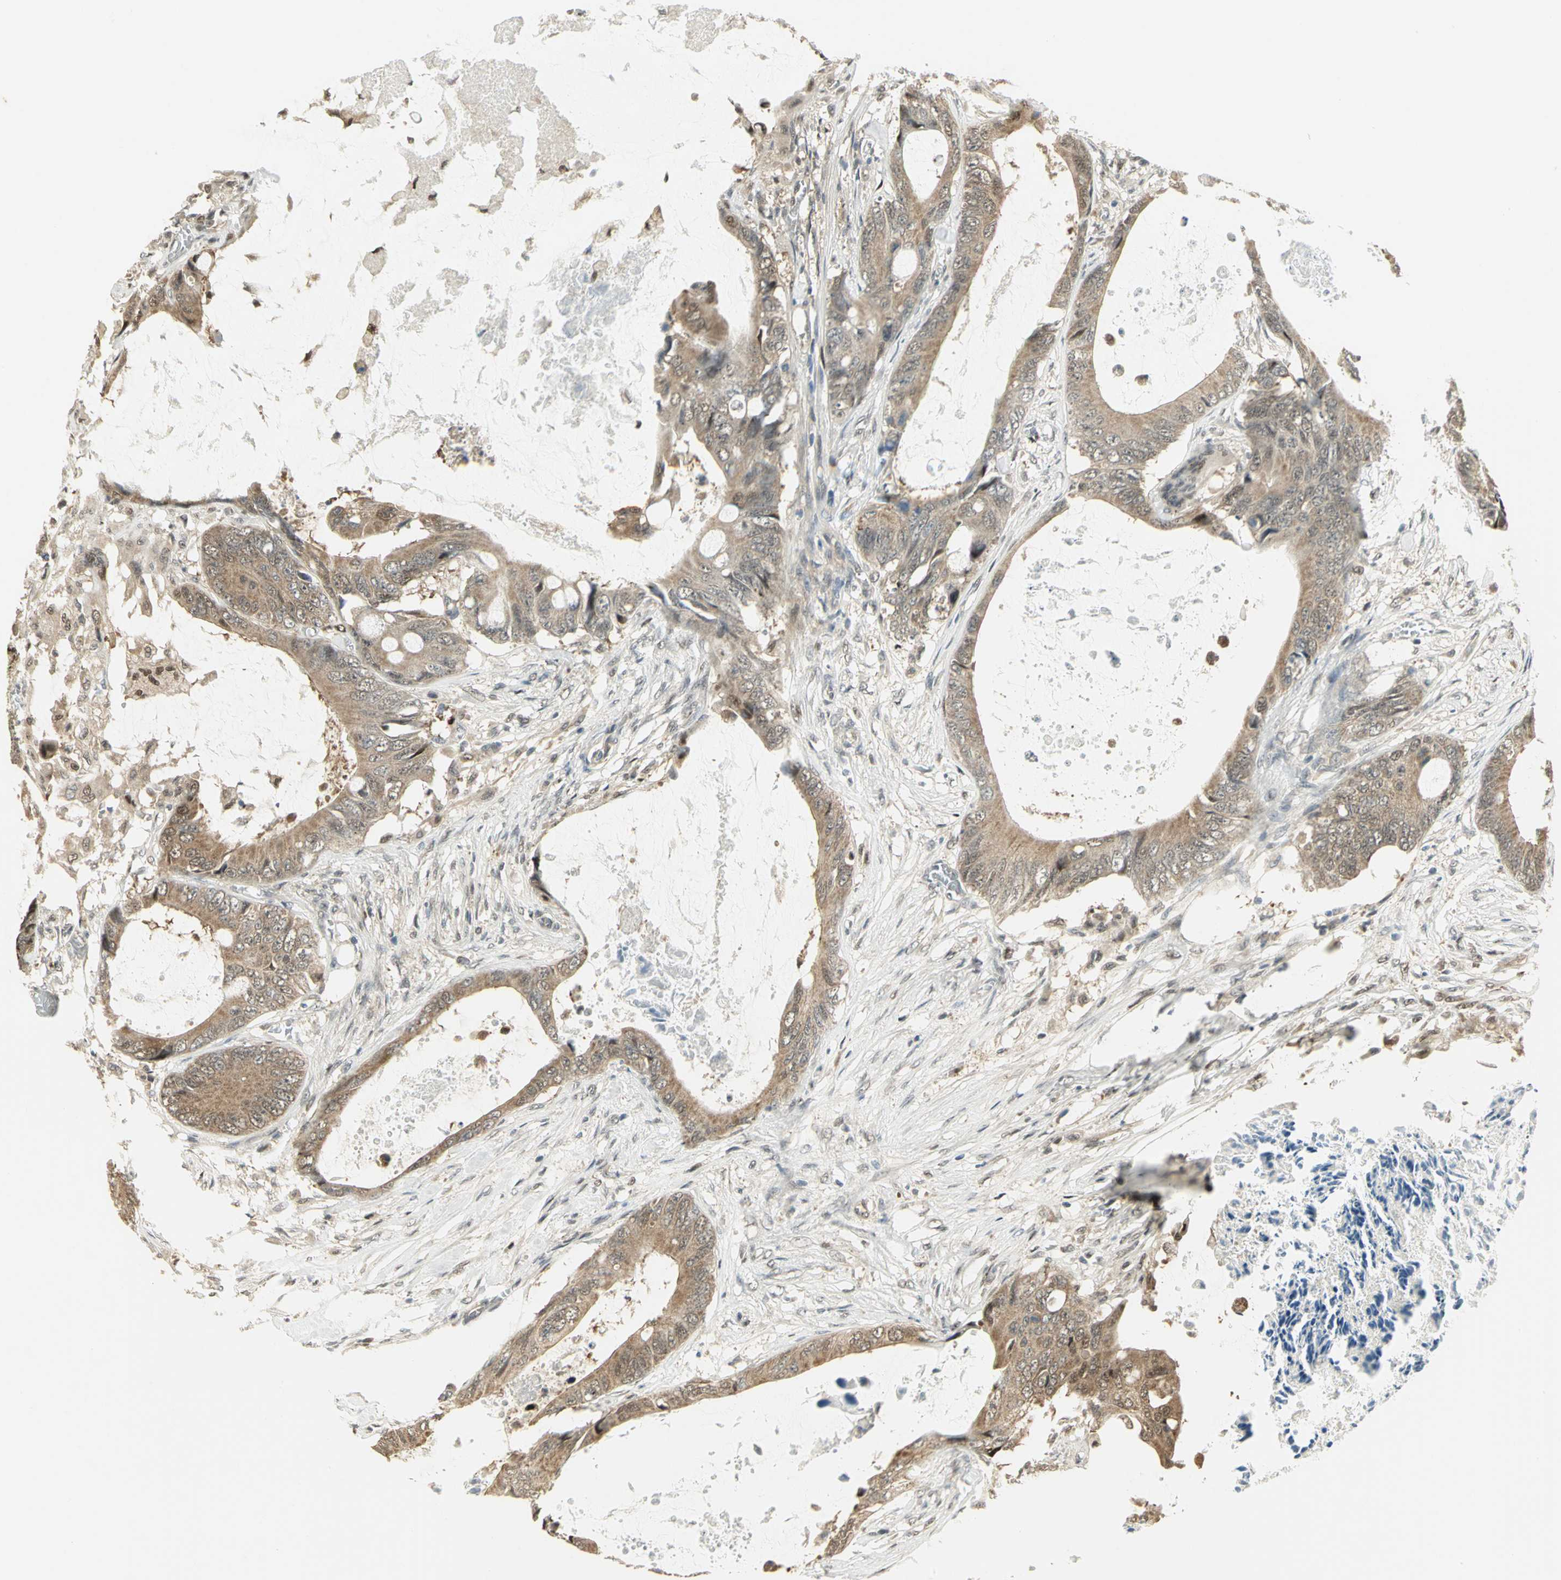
{"staining": {"intensity": "moderate", "quantity": ">75%", "location": "cytoplasmic/membranous"}, "tissue": "colorectal cancer", "cell_type": "Tumor cells", "image_type": "cancer", "snomed": [{"axis": "morphology", "description": "Normal tissue, NOS"}, {"axis": "morphology", "description": "Adenocarcinoma, NOS"}, {"axis": "topography", "description": "Rectum"}, {"axis": "topography", "description": "Peripheral nerve tissue"}], "caption": "A high-resolution image shows immunohistochemistry staining of colorectal cancer, which shows moderate cytoplasmic/membranous positivity in about >75% of tumor cells.", "gene": "PSMC4", "patient": {"sex": "female", "age": 77}}